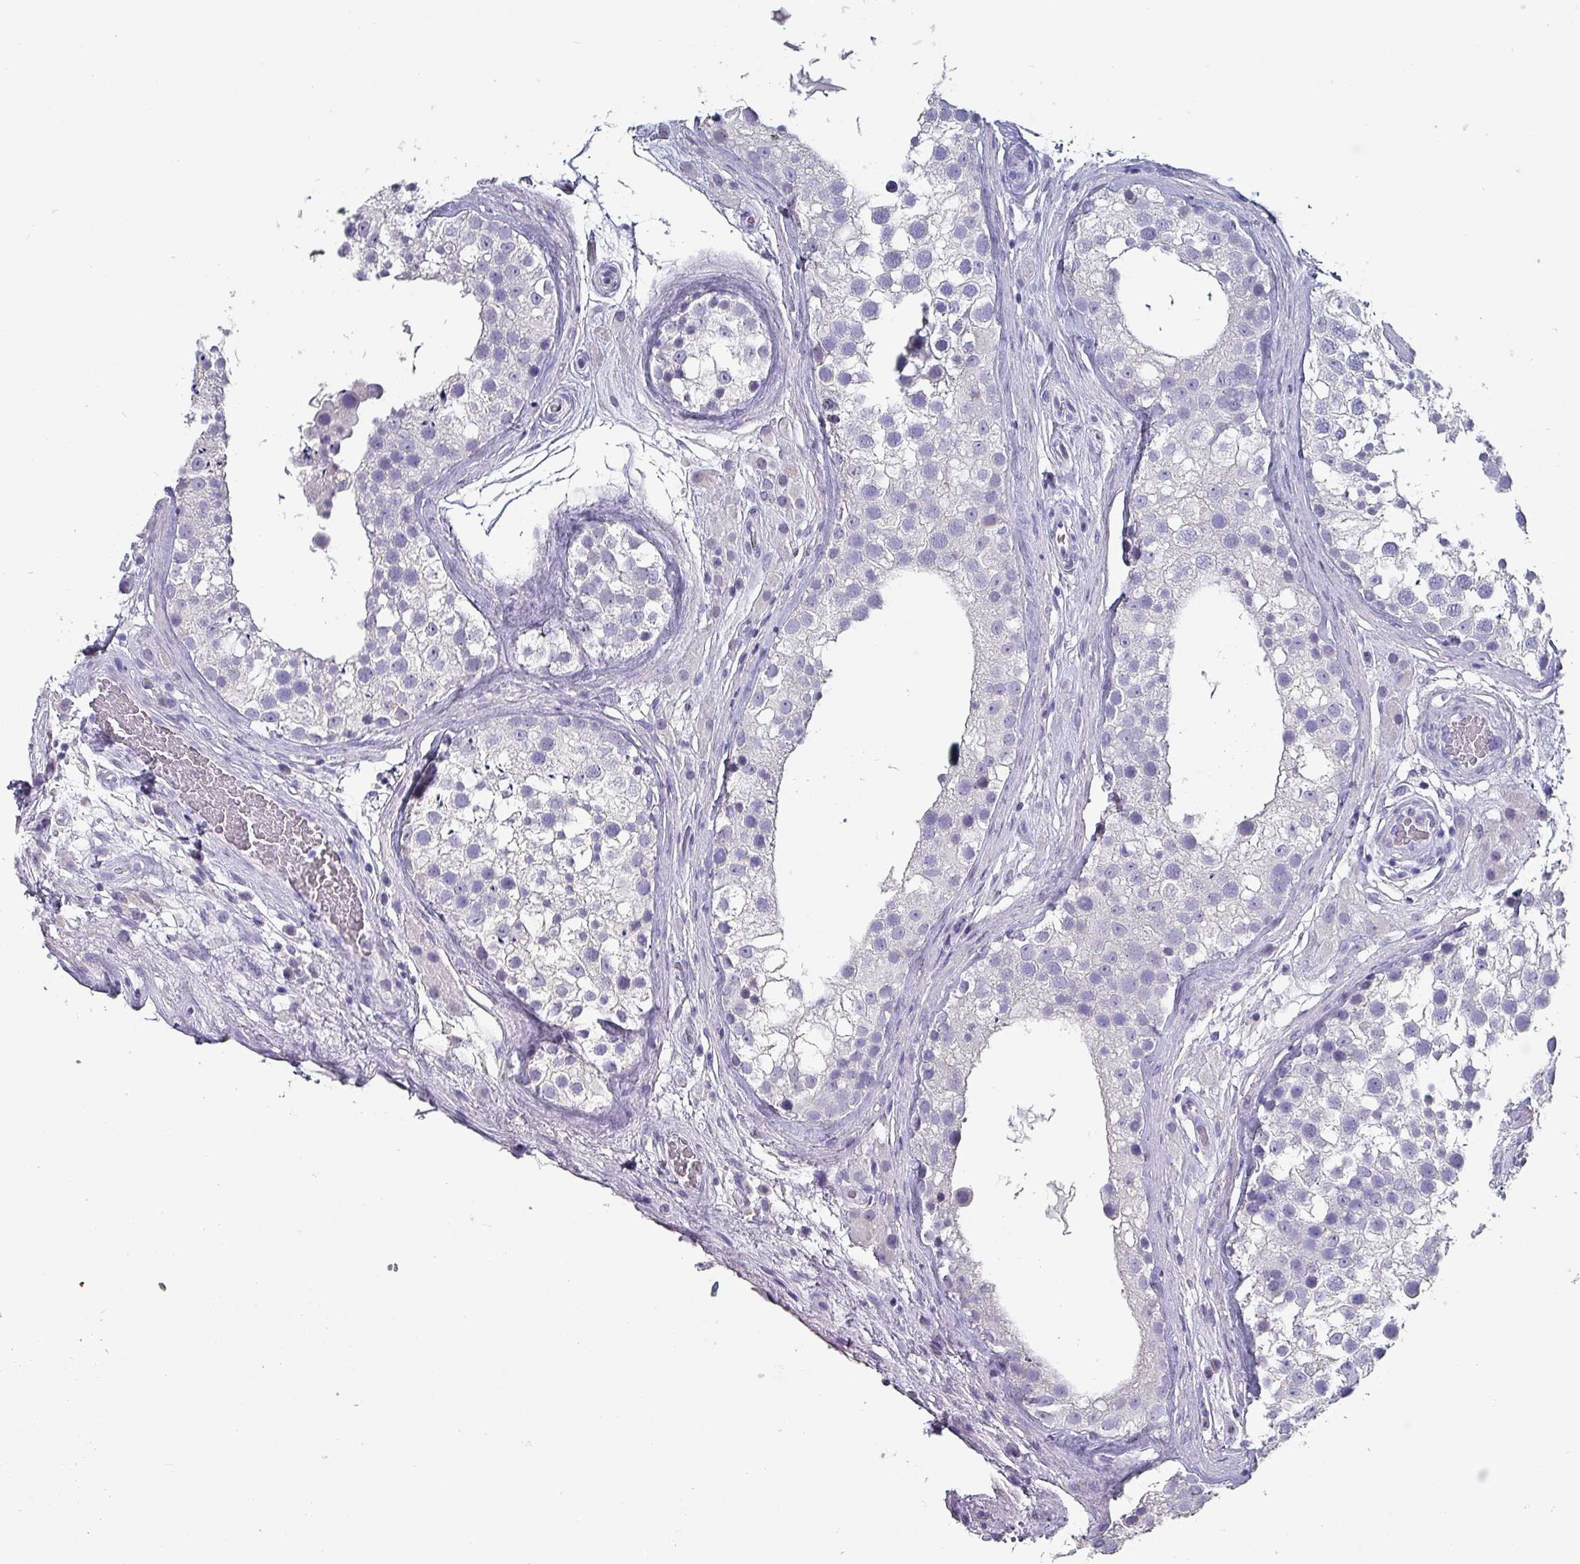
{"staining": {"intensity": "negative", "quantity": "none", "location": "none"}, "tissue": "testis", "cell_type": "Cells in seminiferous ducts", "image_type": "normal", "snomed": [{"axis": "morphology", "description": "Normal tissue, NOS"}, {"axis": "topography", "description": "Testis"}], "caption": "Cells in seminiferous ducts show no significant protein positivity in benign testis. The staining was performed using DAB (3,3'-diaminobenzidine) to visualize the protein expression in brown, while the nuclei were stained in blue with hematoxylin (Magnification: 20x).", "gene": "INS", "patient": {"sex": "male", "age": 46}}